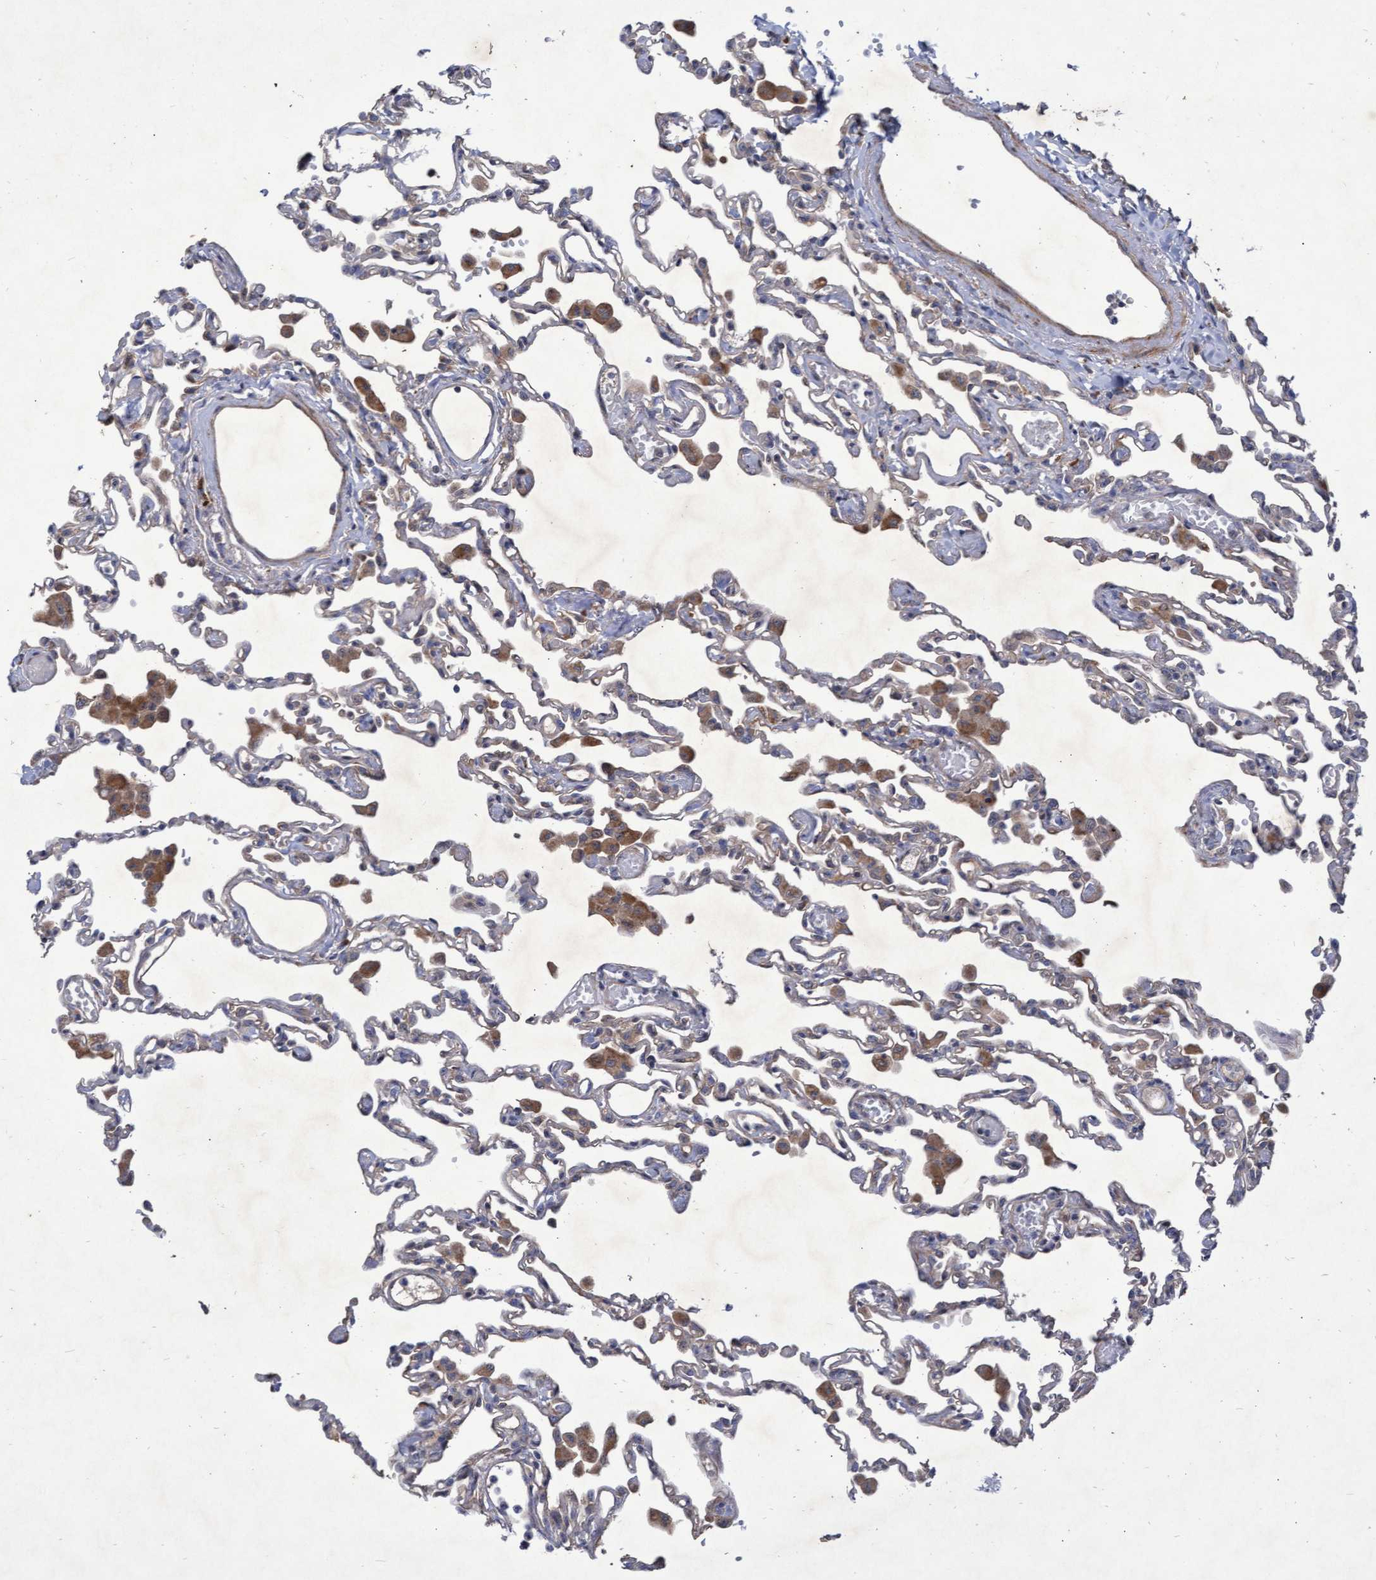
{"staining": {"intensity": "weak", "quantity": "<25%", "location": "cytoplasmic/membranous"}, "tissue": "lung", "cell_type": "Alveolar cells", "image_type": "normal", "snomed": [{"axis": "morphology", "description": "Normal tissue, NOS"}, {"axis": "topography", "description": "Bronchus"}, {"axis": "topography", "description": "Lung"}], "caption": "Human lung stained for a protein using immunohistochemistry (IHC) demonstrates no positivity in alveolar cells.", "gene": "ABCF2", "patient": {"sex": "female", "age": 49}}